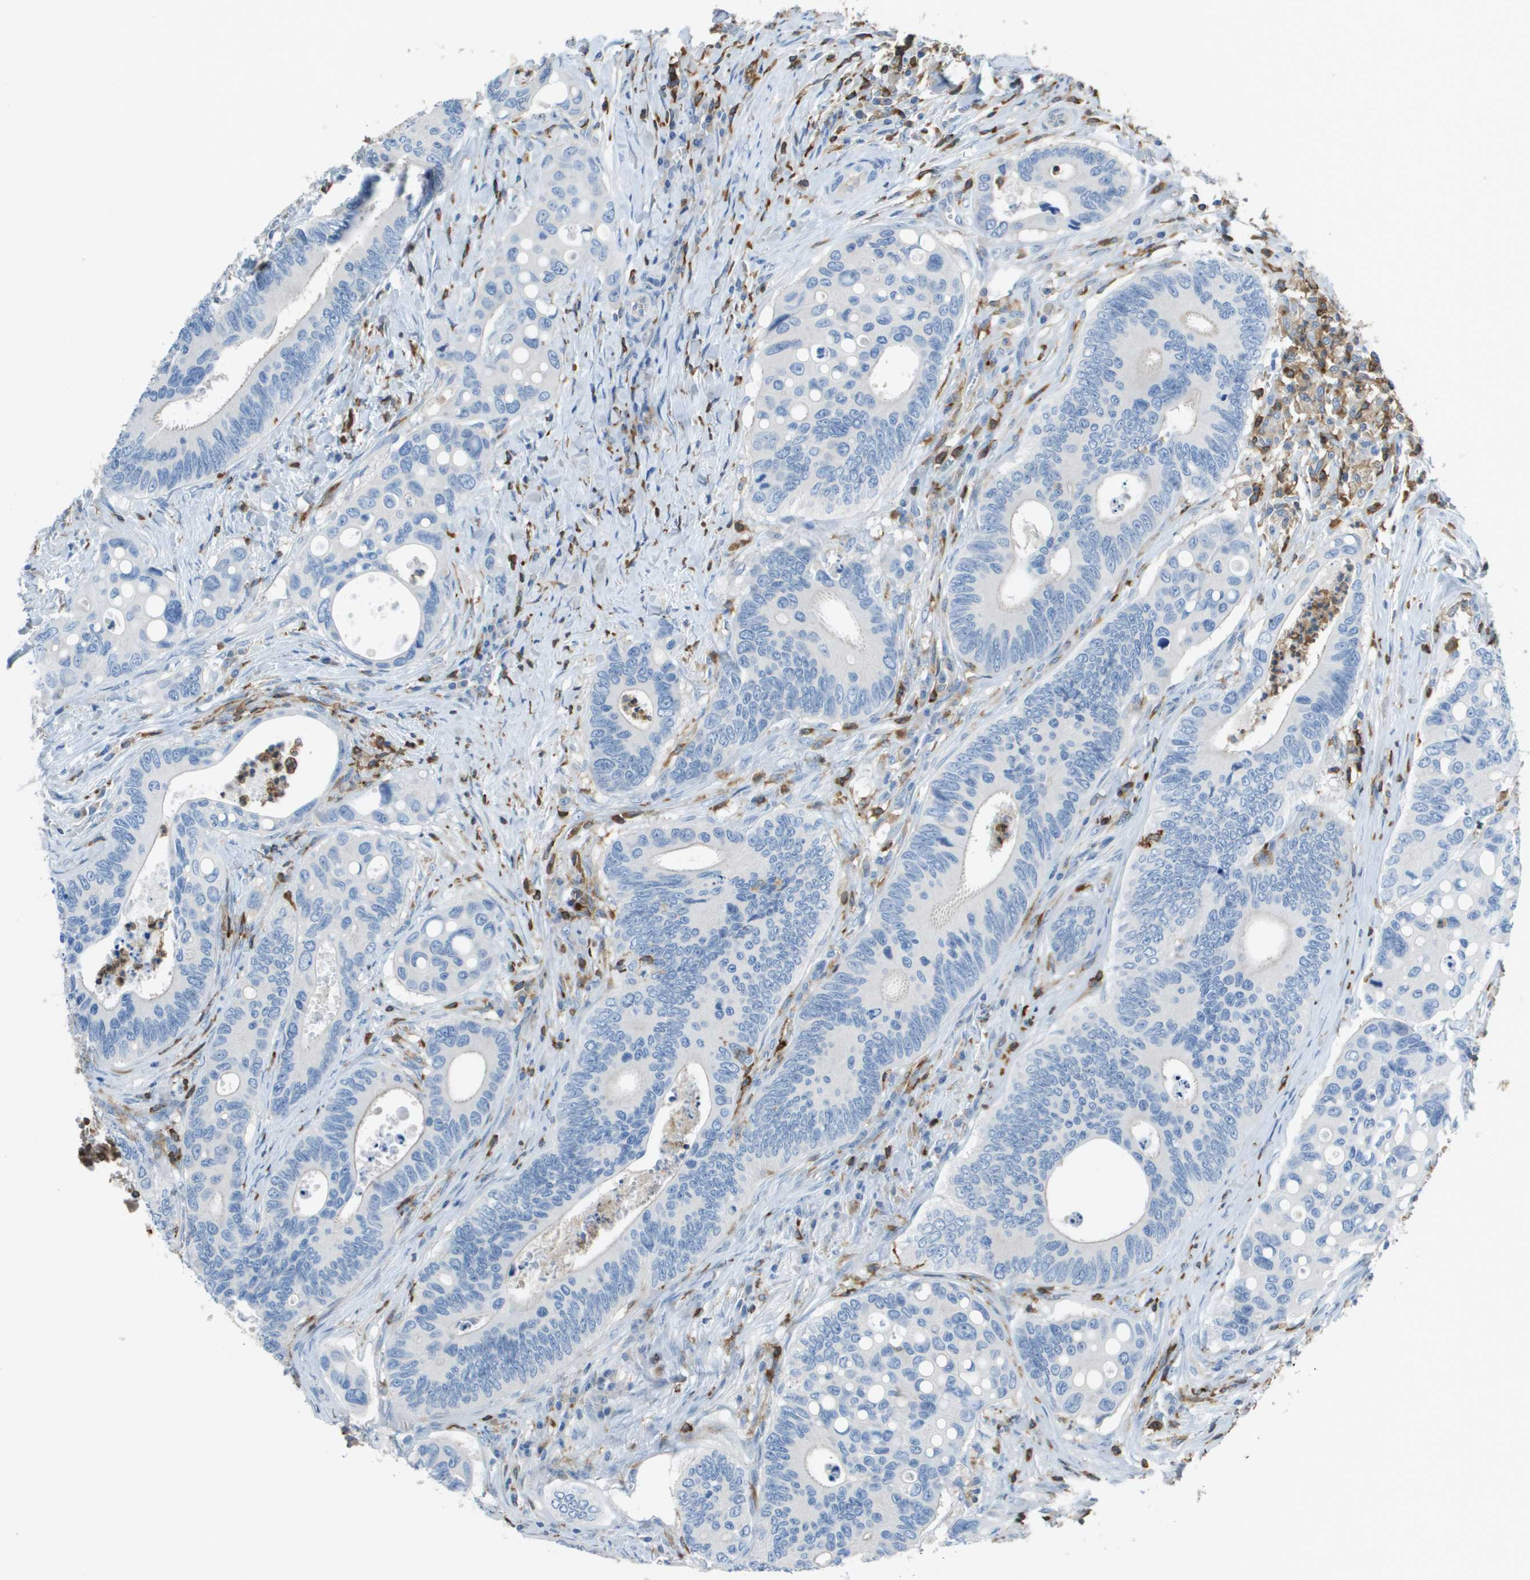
{"staining": {"intensity": "negative", "quantity": "none", "location": "none"}, "tissue": "colorectal cancer", "cell_type": "Tumor cells", "image_type": "cancer", "snomed": [{"axis": "morphology", "description": "Inflammation, NOS"}, {"axis": "morphology", "description": "Adenocarcinoma, NOS"}, {"axis": "topography", "description": "Colon"}], "caption": "IHC of colorectal adenocarcinoma demonstrates no positivity in tumor cells.", "gene": "APBB1IP", "patient": {"sex": "male", "age": 72}}